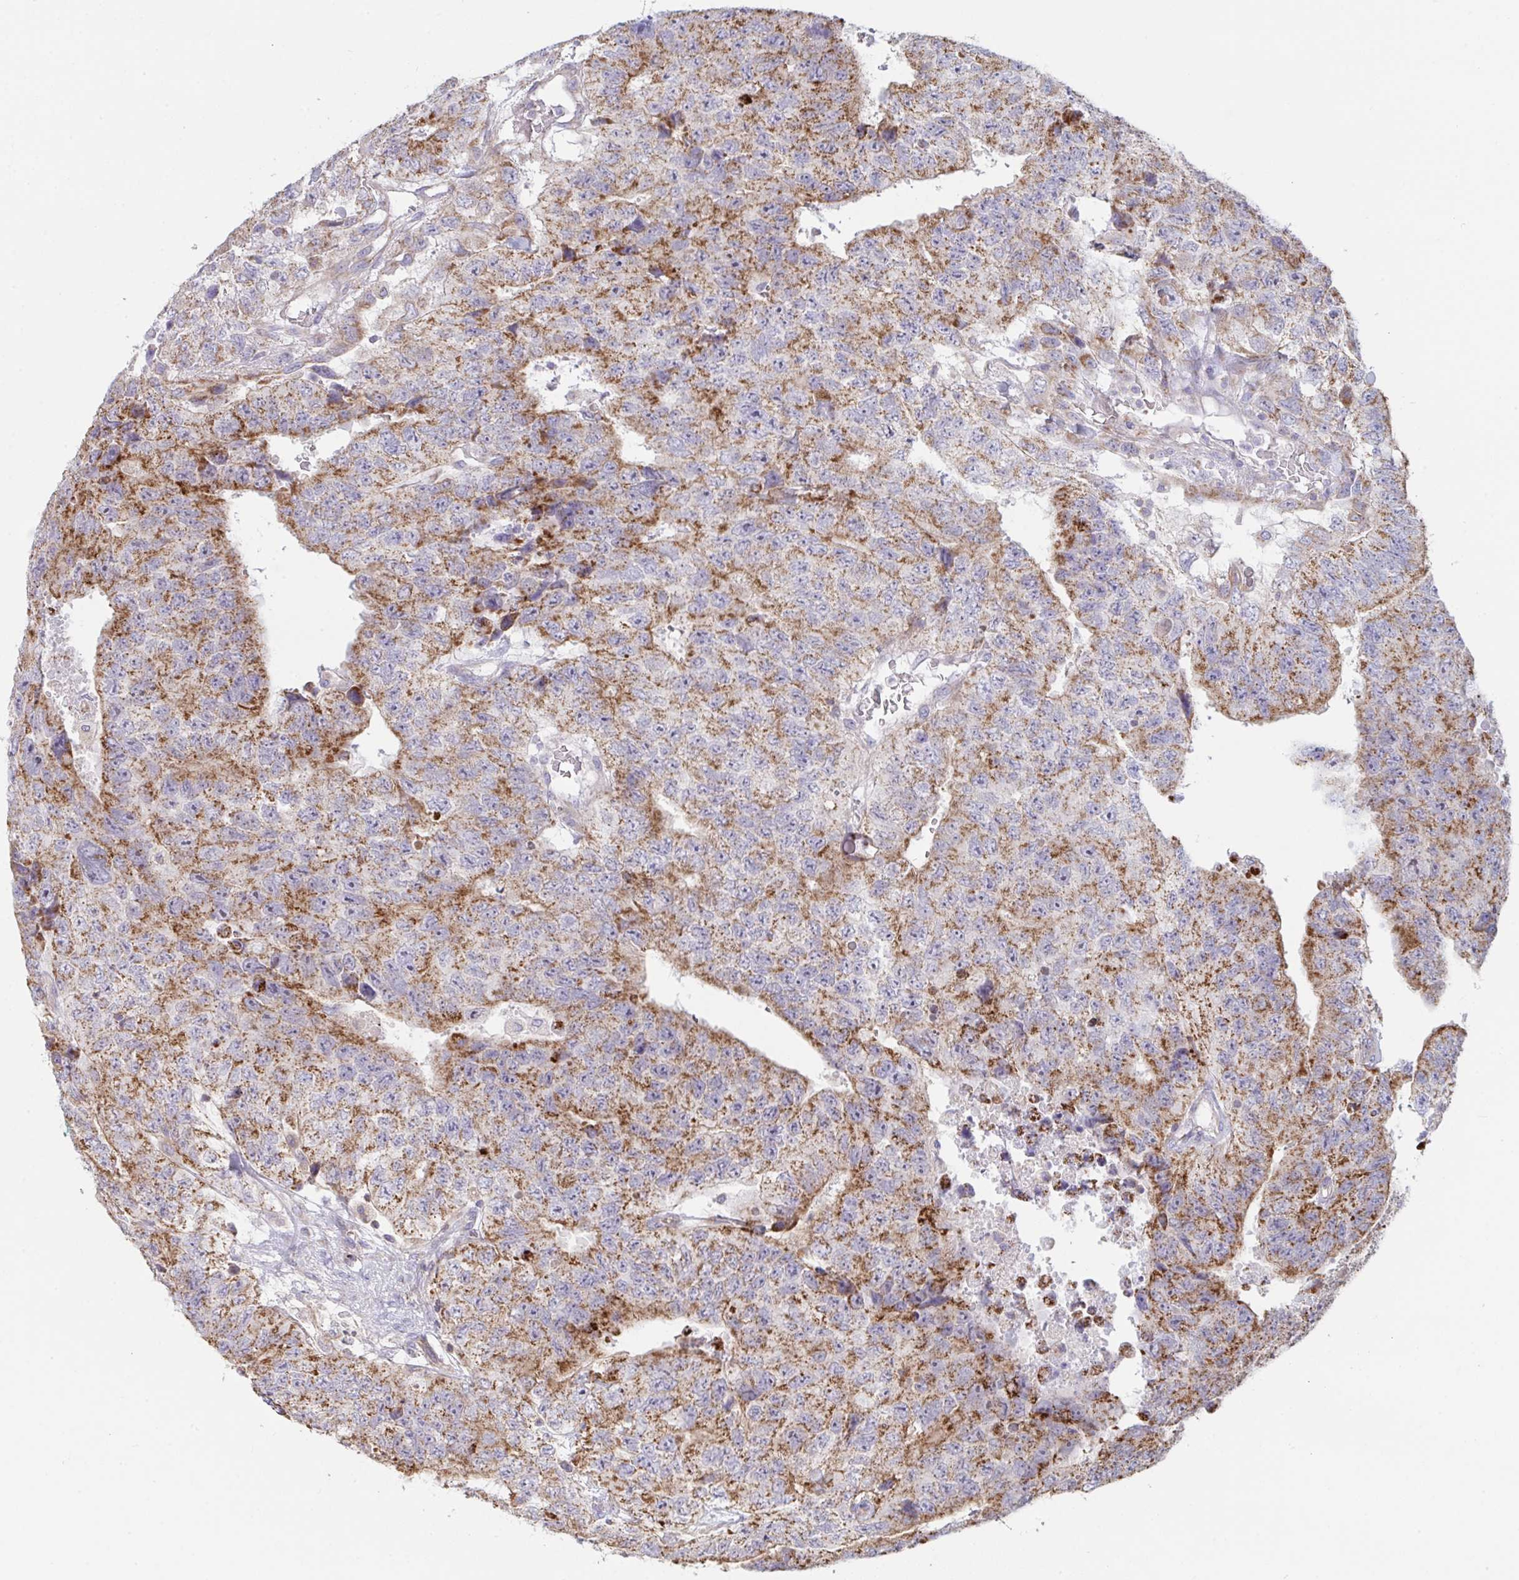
{"staining": {"intensity": "moderate", "quantity": ">75%", "location": "cytoplasmic/membranous"}, "tissue": "testis cancer", "cell_type": "Tumor cells", "image_type": "cancer", "snomed": [{"axis": "morphology", "description": "Carcinoma, Embryonal, NOS"}, {"axis": "topography", "description": "Testis"}], "caption": "A medium amount of moderate cytoplasmic/membranous positivity is identified in approximately >75% of tumor cells in testis embryonal carcinoma tissue.", "gene": "MICOS10", "patient": {"sex": "male", "age": 24}}